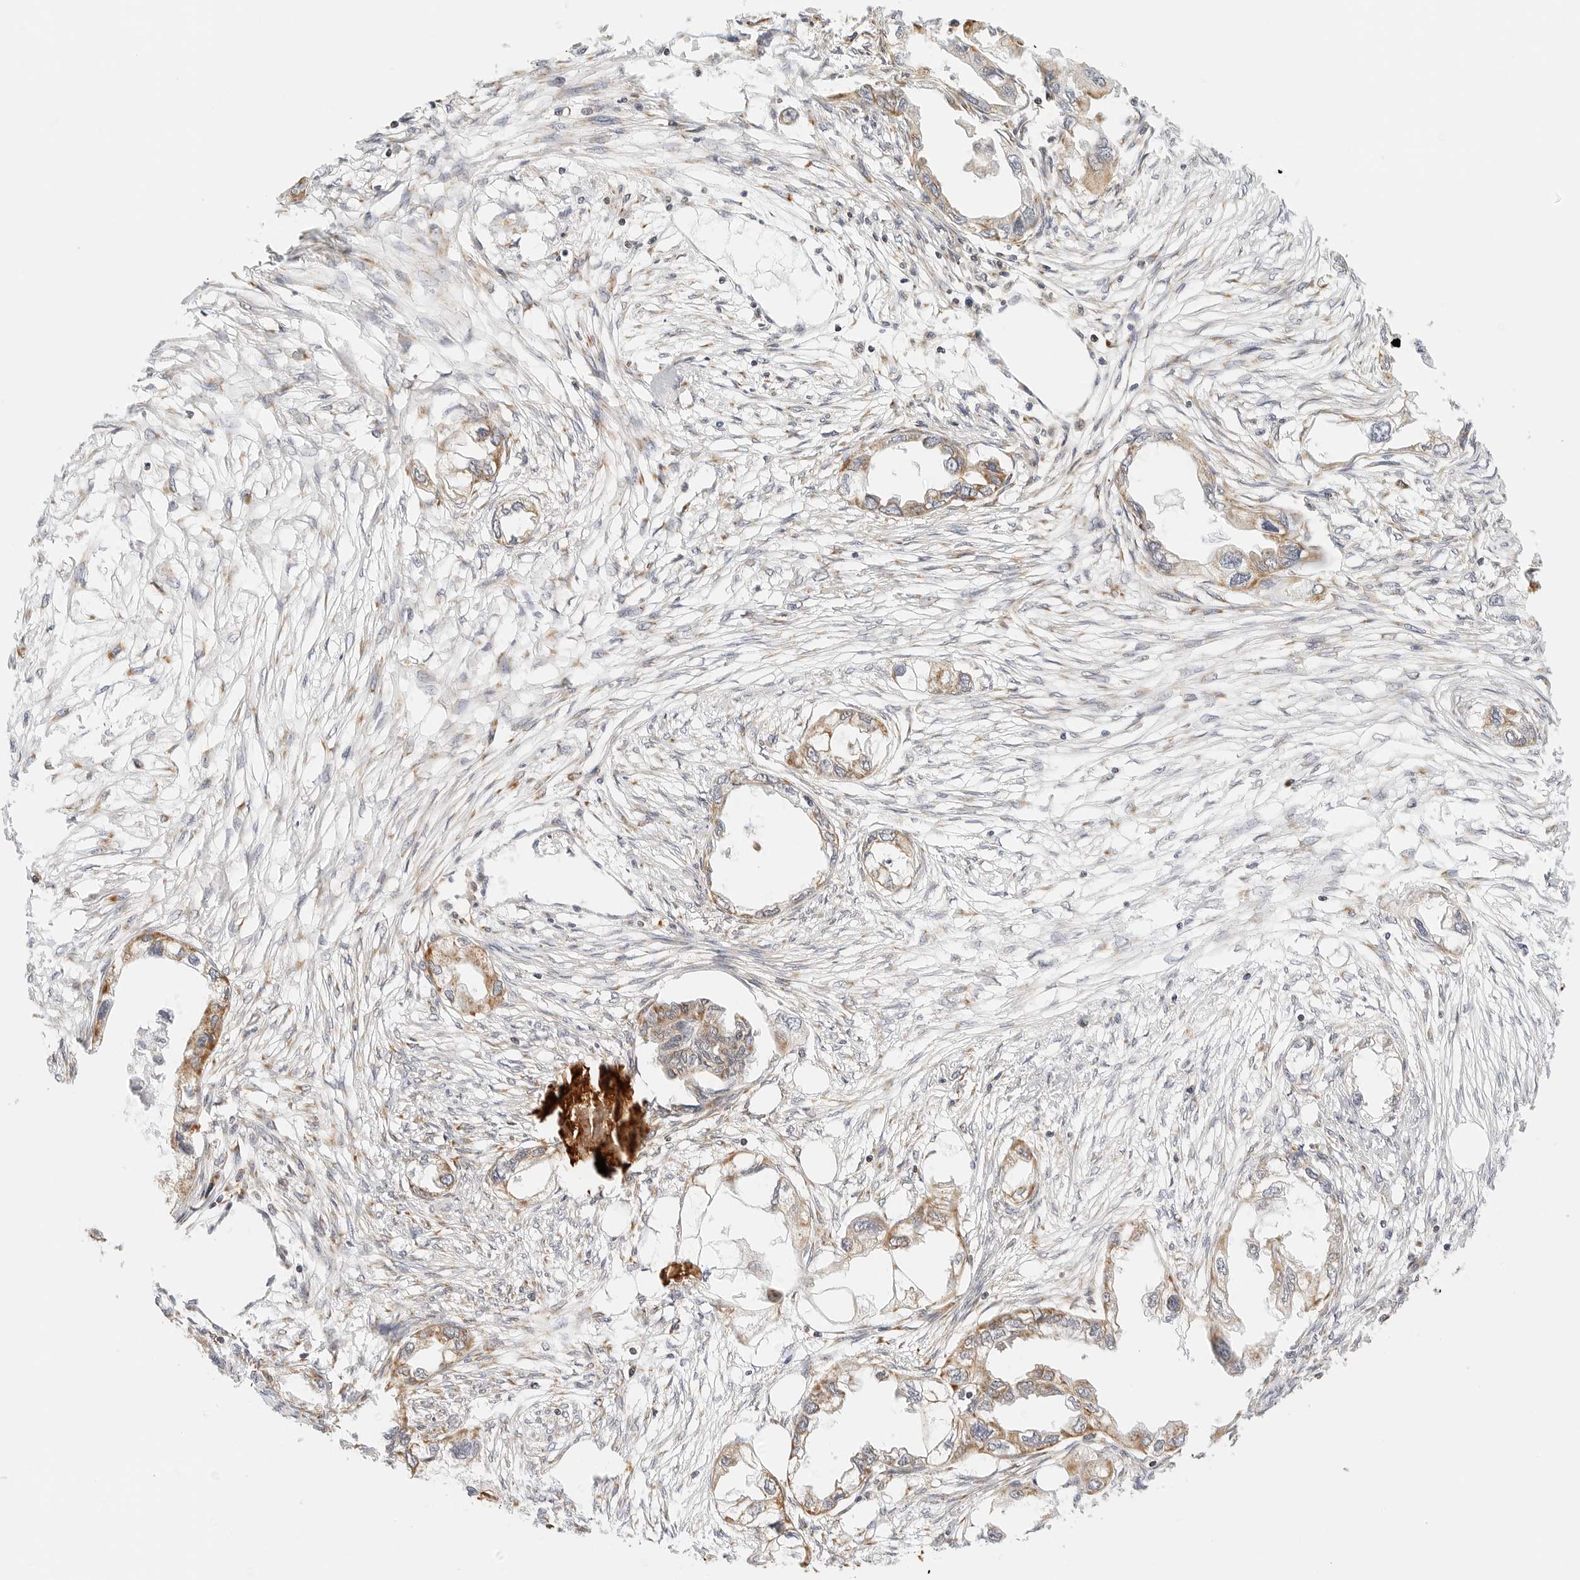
{"staining": {"intensity": "moderate", "quantity": "25%-75%", "location": "cytoplasmic/membranous"}, "tissue": "endometrial cancer", "cell_type": "Tumor cells", "image_type": "cancer", "snomed": [{"axis": "morphology", "description": "Adenocarcinoma, NOS"}, {"axis": "morphology", "description": "Adenocarcinoma, metastatic, NOS"}, {"axis": "topography", "description": "Adipose tissue"}, {"axis": "topography", "description": "Endometrium"}], "caption": "This photomicrograph exhibits IHC staining of human endometrial cancer (adenocarcinoma), with medium moderate cytoplasmic/membranous expression in about 25%-75% of tumor cells.", "gene": "ATL1", "patient": {"sex": "female", "age": 67}}